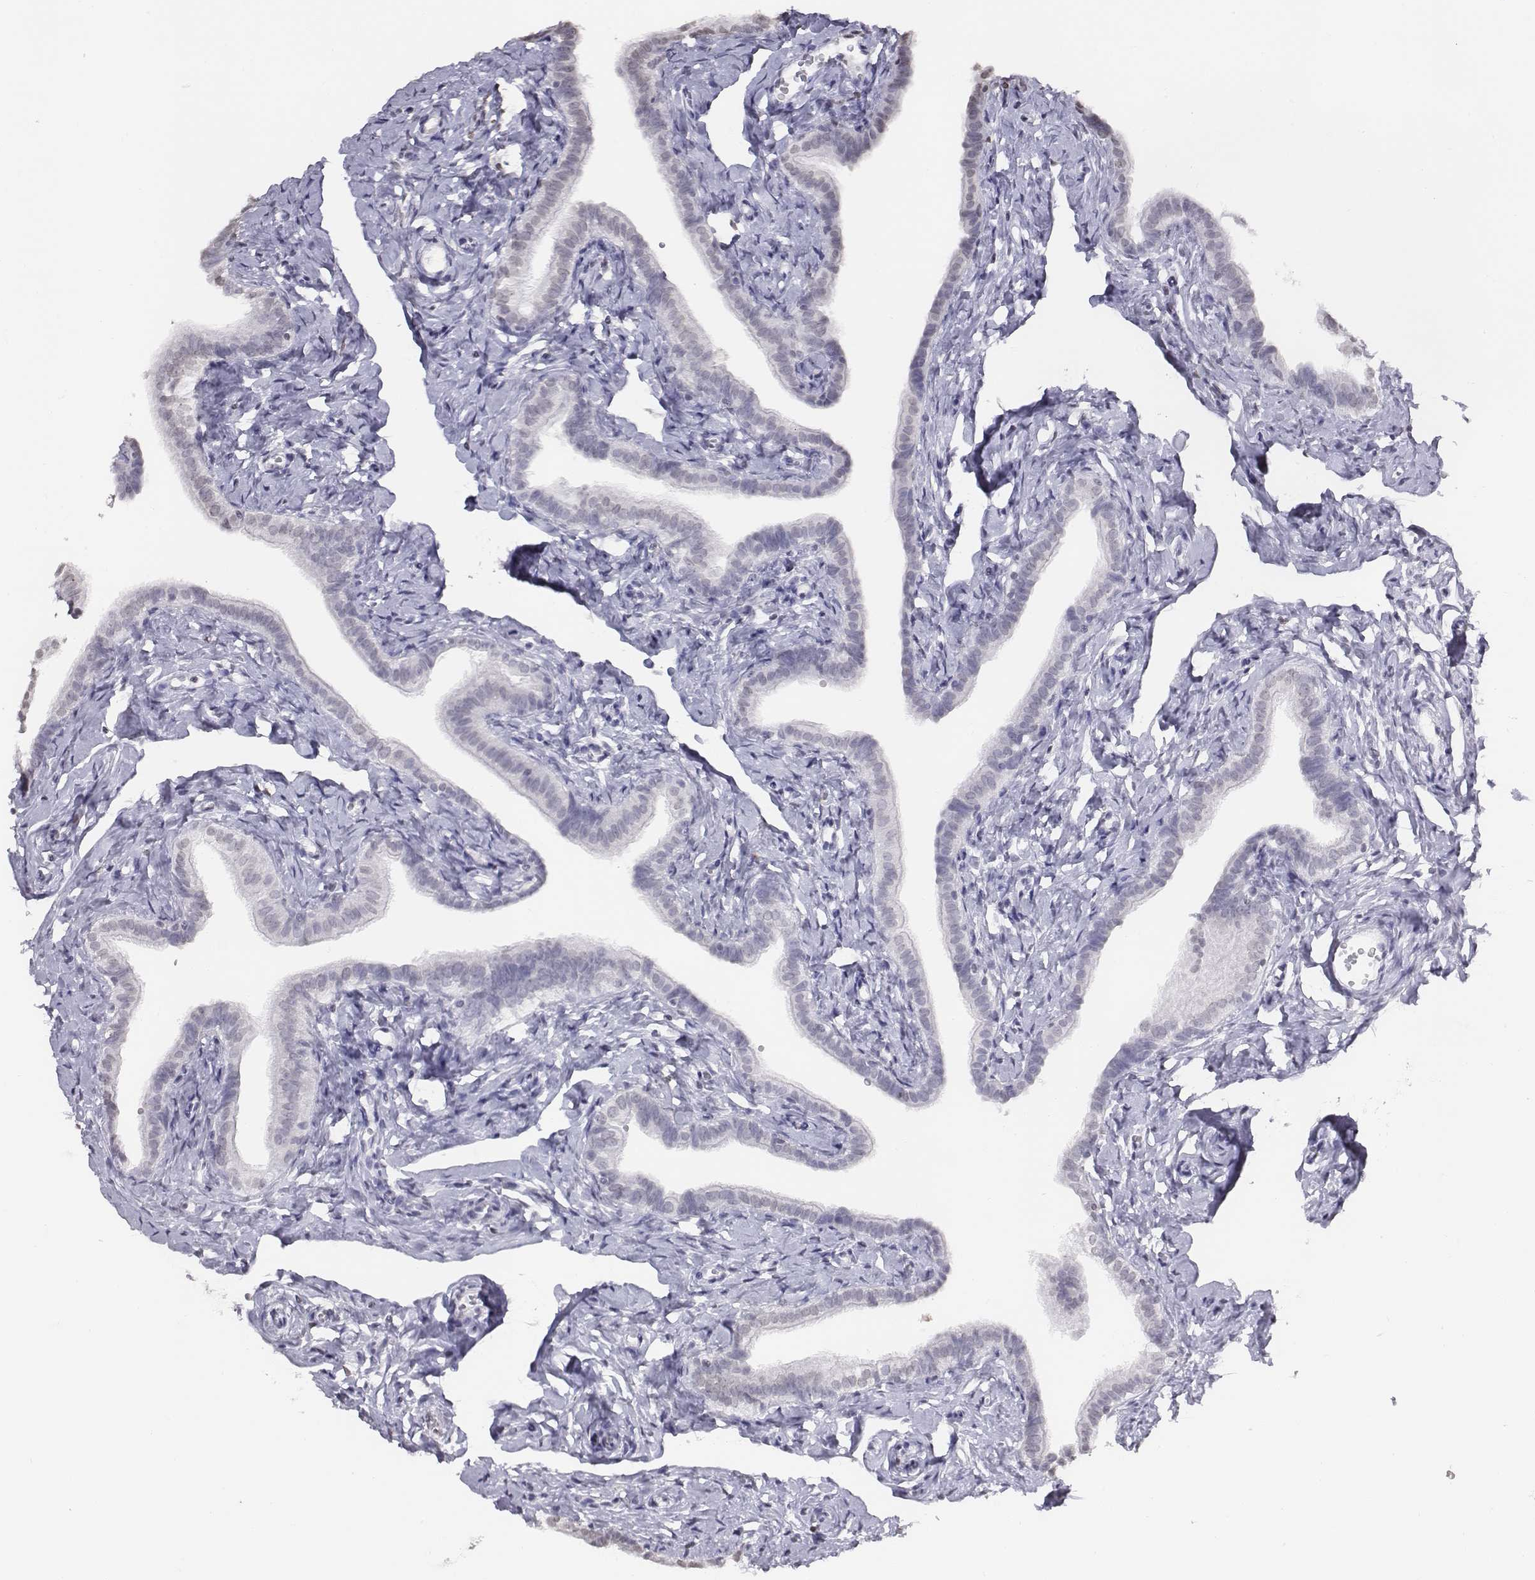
{"staining": {"intensity": "negative", "quantity": "none", "location": "none"}, "tissue": "fallopian tube", "cell_type": "Glandular cells", "image_type": "normal", "snomed": [{"axis": "morphology", "description": "Normal tissue, NOS"}, {"axis": "topography", "description": "Fallopian tube"}], "caption": "DAB (3,3'-diaminobenzidine) immunohistochemical staining of normal human fallopian tube demonstrates no significant positivity in glandular cells.", "gene": "BARHL1", "patient": {"sex": "female", "age": 41}}